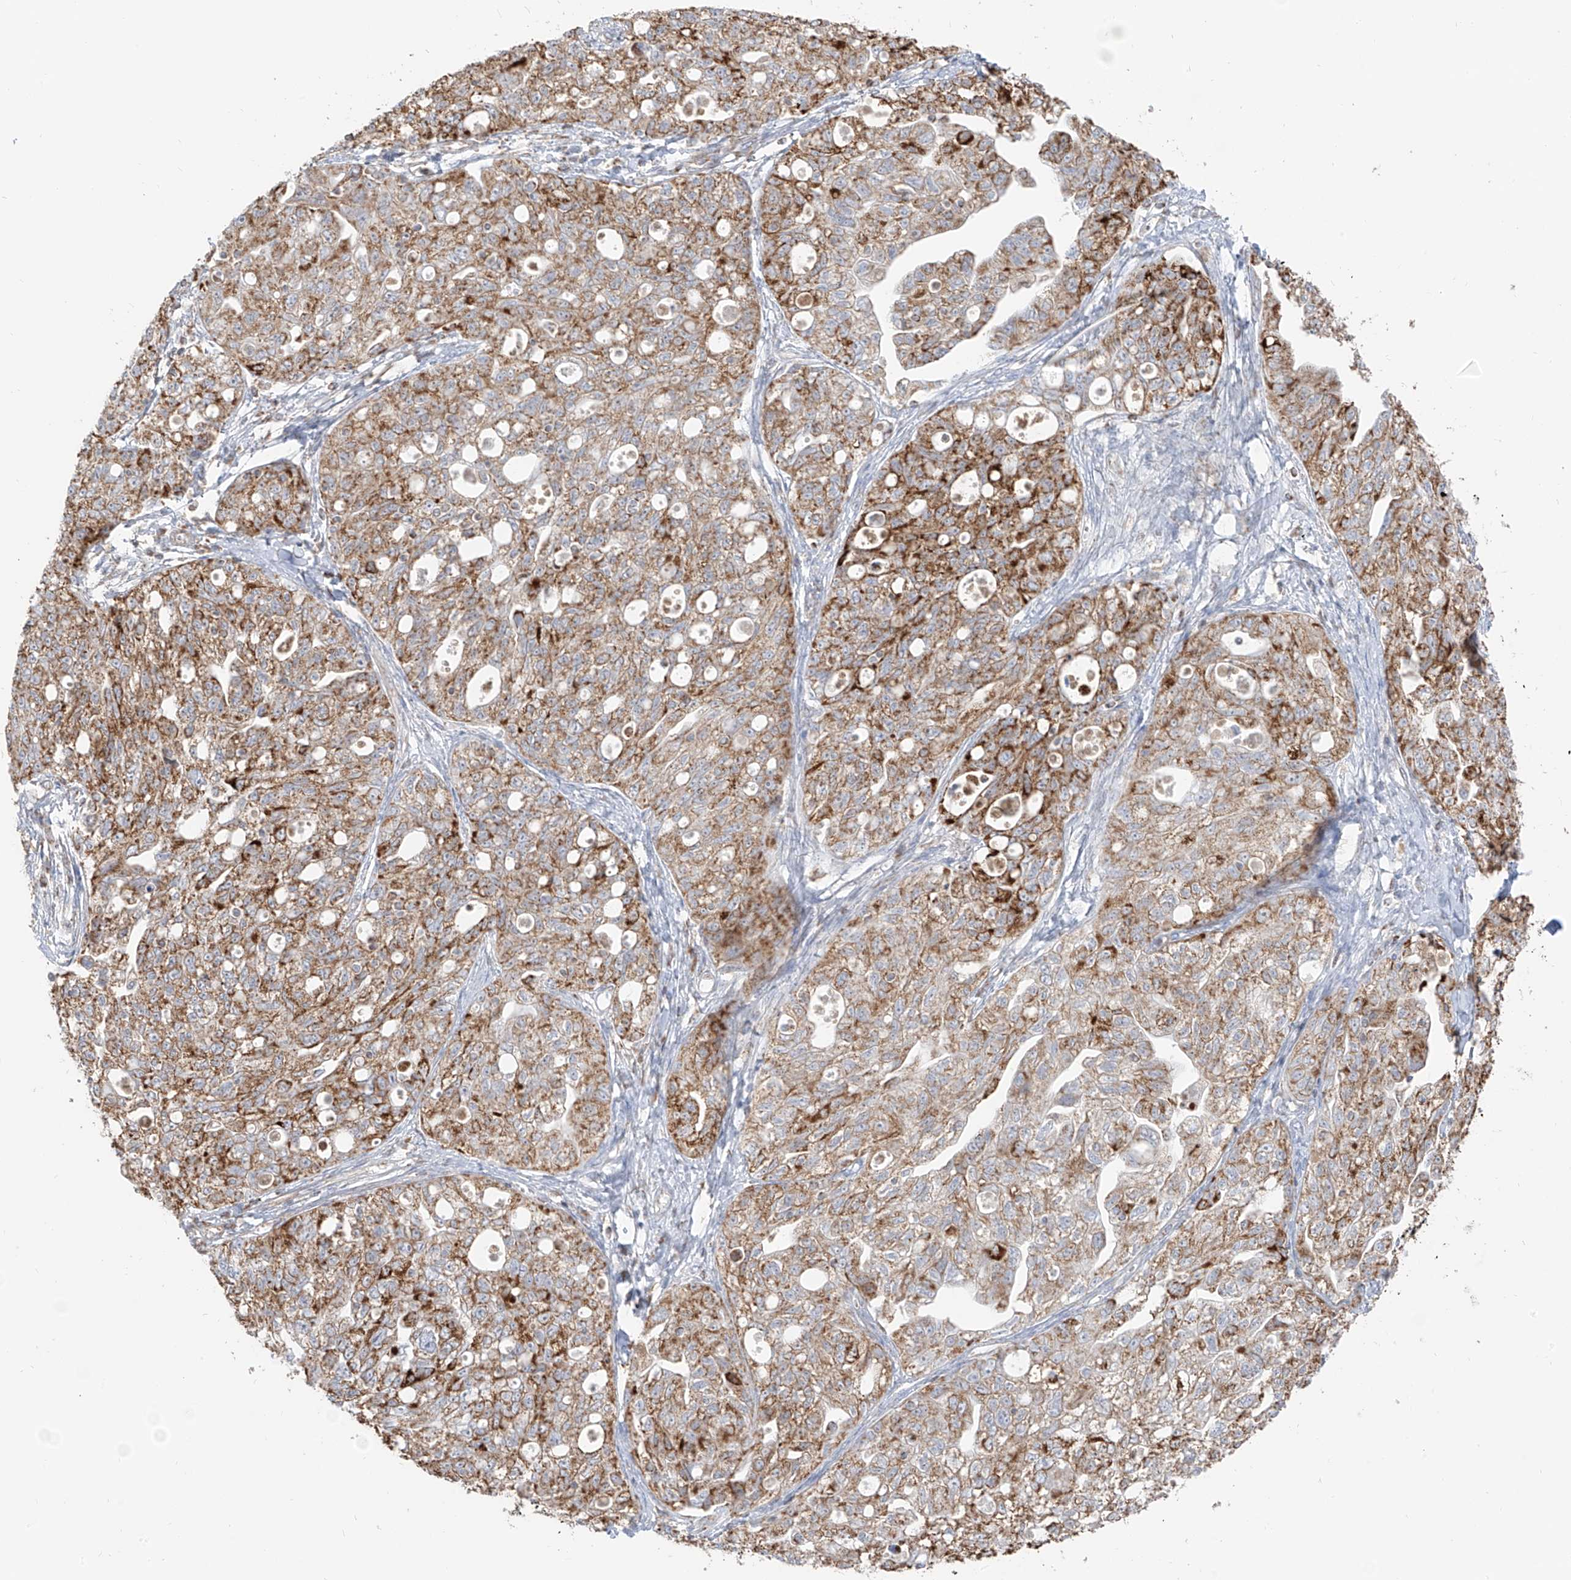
{"staining": {"intensity": "moderate", "quantity": ">75%", "location": "cytoplasmic/membranous"}, "tissue": "ovarian cancer", "cell_type": "Tumor cells", "image_type": "cancer", "snomed": [{"axis": "morphology", "description": "Carcinoma, NOS"}, {"axis": "morphology", "description": "Cystadenocarcinoma, serous, NOS"}, {"axis": "topography", "description": "Ovary"}], "caption": "Immunohistochemical staining of human ovarian cancer (serous cystadenocarcinoma) reveals medium levels of moderate cytoplasmic/membranous protein staining in approximately >75% of tumor cells. (DAB IHC with brightfield microscopy, high magnification).", "gene": "ETHE1", "patient": {"sex": "female", "age": 69}}